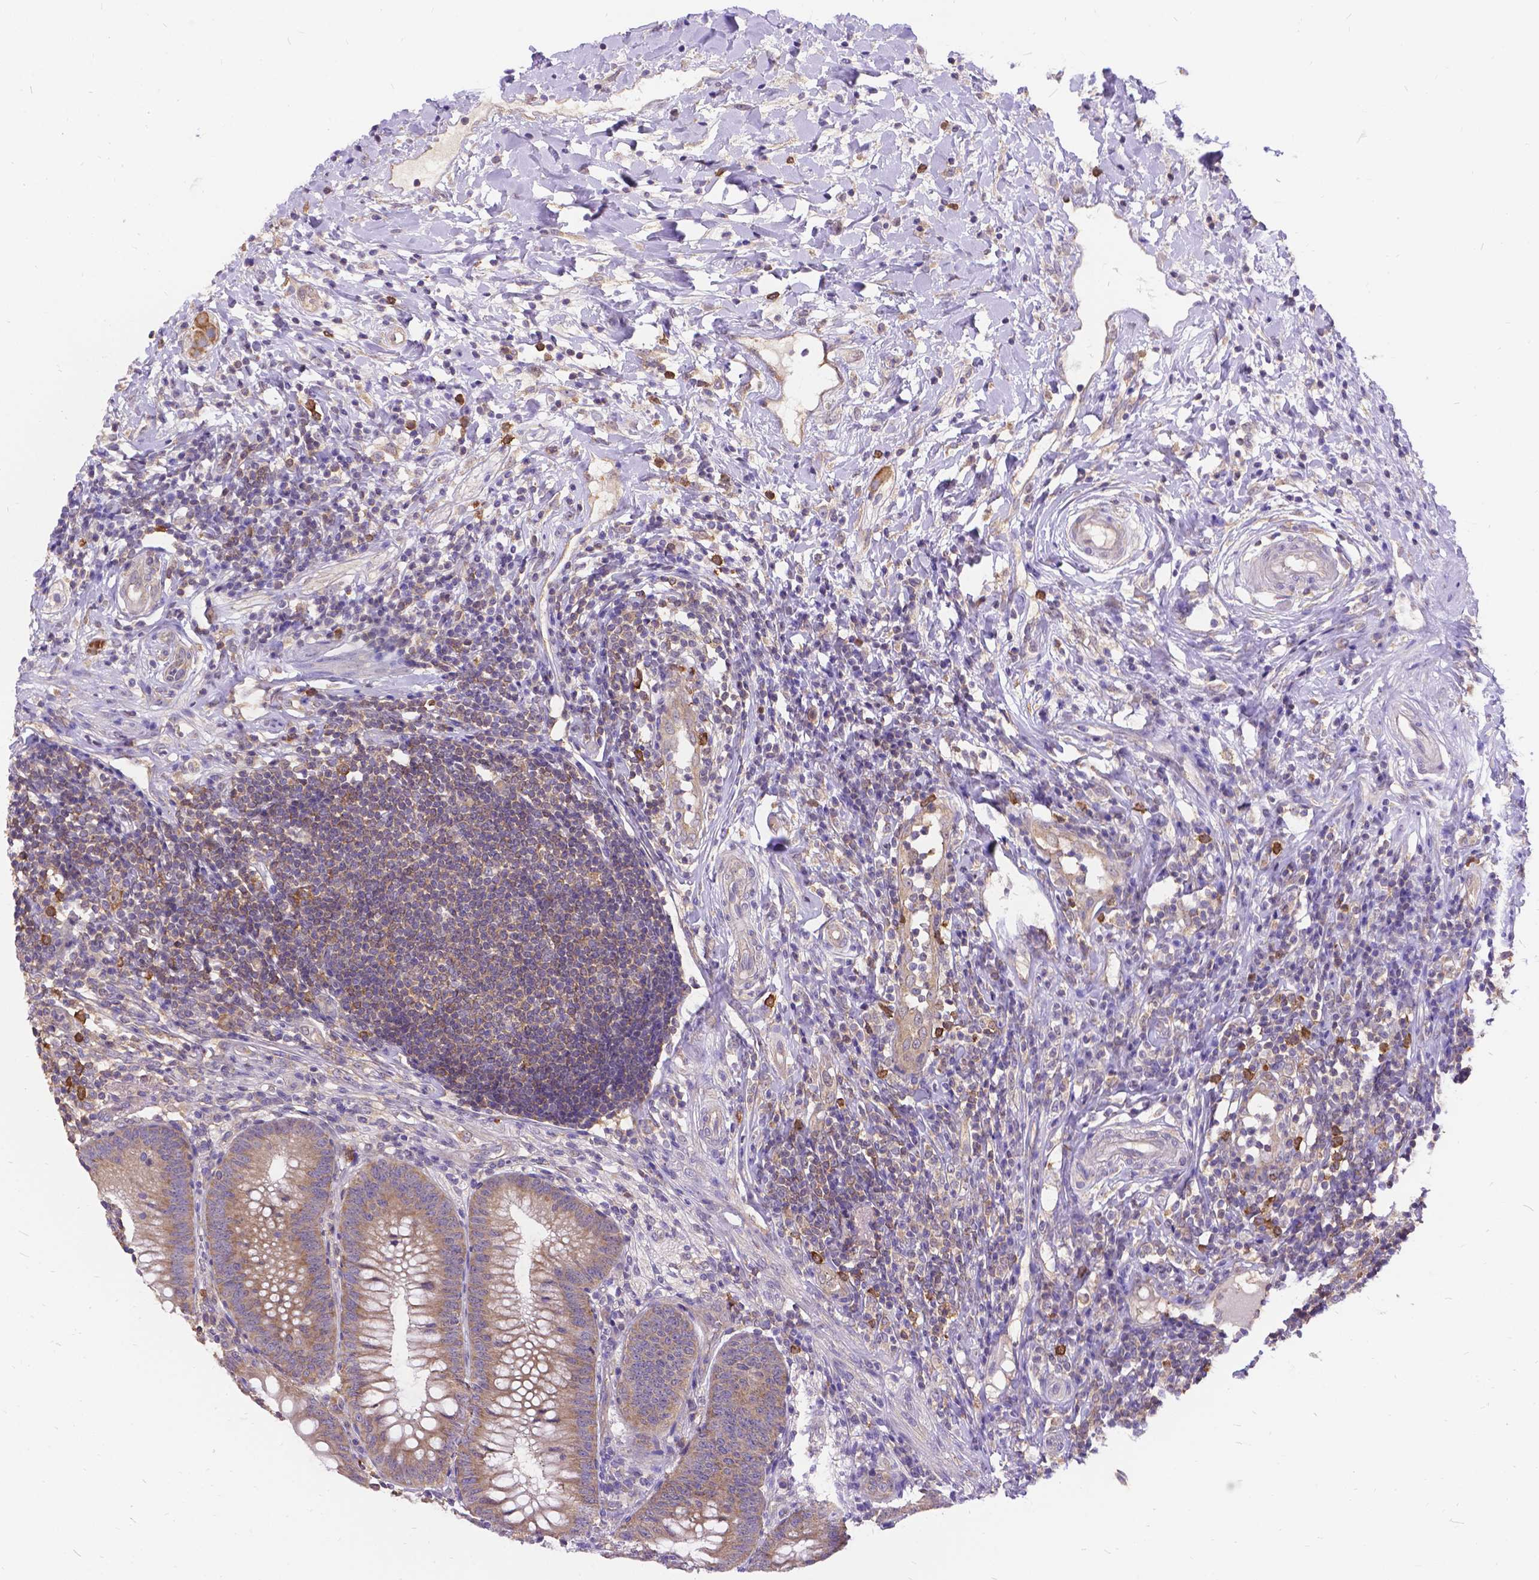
{"staining": {"intensity": "weak", "quantity": ">75%", "location": "cytoplasmic/membranous"}, "tissue": "appendix", "cell_type": "Glandular cells", "image_type": "normal", "snomed": [{"axis": "morphology", "description": "Normal tissue, NOS"}, {"axis": "morphology", "description": "Inflammation, NOS"}, {"axis": "topography", "description": "Appendix"}], "caption": "Immunohistochemistry (IHC) of normal appendix exhibits low levels of weak cytoplasmic/membranous positivity in about >75% of glandular cells. (Stains: DAB (3,3'-diaminobenzidine) in brown, nuclei in blue, Microscopy: brightfield microscopy at high magnification).", "gene": "DENND6A", "patient": {"sex": "male", "age": 16}}